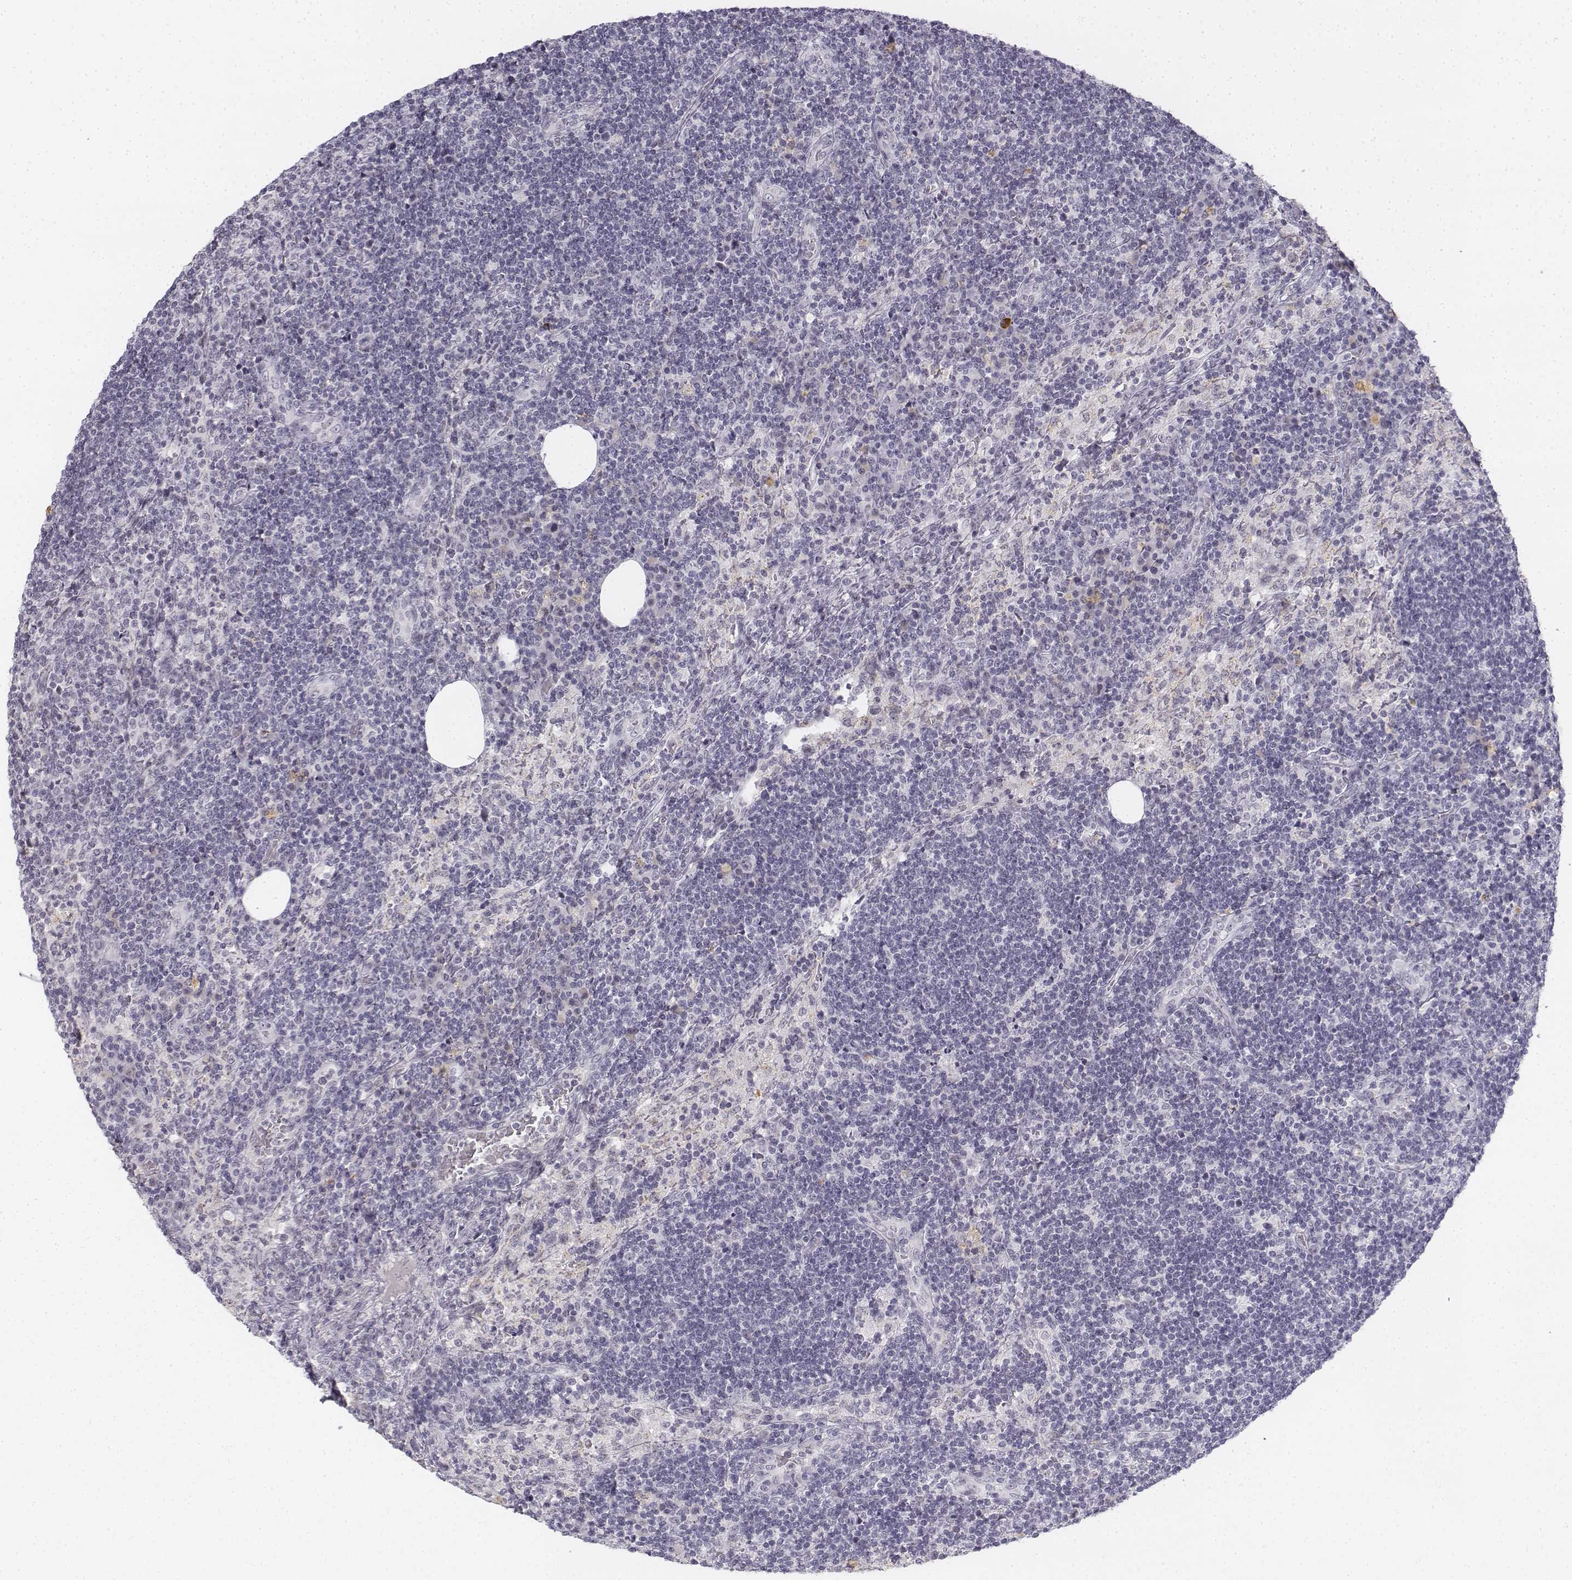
{"staining": {"intensity": "negative", "quantity": "none", "location": "none"}, "tissue": "lymph node", "cell_type": "Germinal center cells", "image_type": "normal", "snomed": [{"axis": "morphology", "description": "Normal tissue, NOS"}, {"axis": "topography", "description": "Lymph node"}], "caption": "Immunohistochemistry photomicrograph of normal lymph node: lymph node stained with DAB (3,3'-diaminobenzidine) exhibits no significant protein staining in germinal center cells.", "gene": "KRT84", "patient": {"sex": "male", "age": 63}}